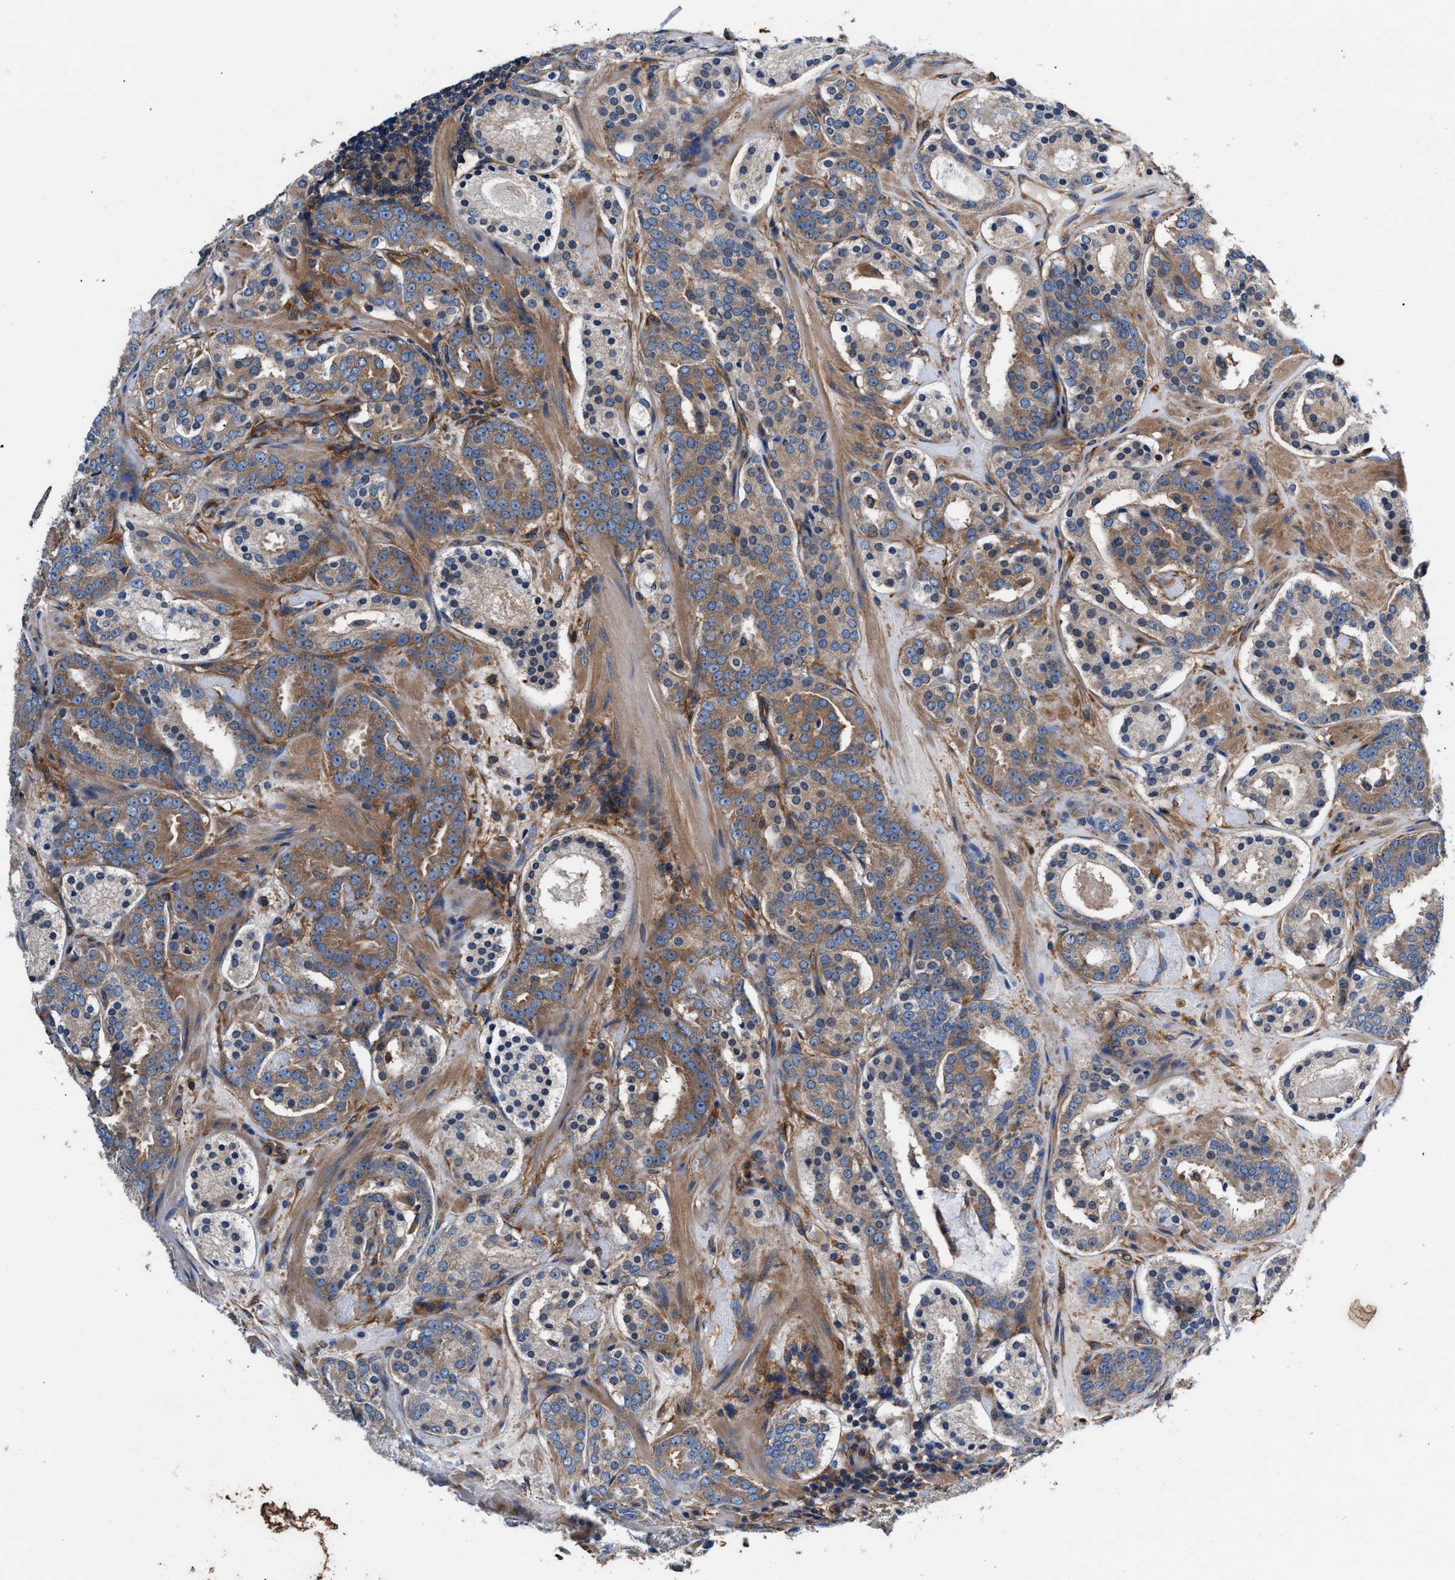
{"staining": {"intensity": "moderate", "quantity": "25%-75%", "location": "cytoplasmic/membranous"}, "tissue": "prostate cancer", "cell_type": "Tumor cells", "image_type": "cancer", "snomed": [{"axis": "morphology", "description": "Adenocarcinoma, Low grade"}, {"axis": "topography", "description": "Prostate"}], "caption": "Low-grade adenocarcinoma (prostate) stained with a brown dye reveals moderate cytoplasmic/membranous positive expression in about 25%-75% of tumor cells.", "gene": "SH3GL1", "patient": {"sex": "male", "age": 69}}